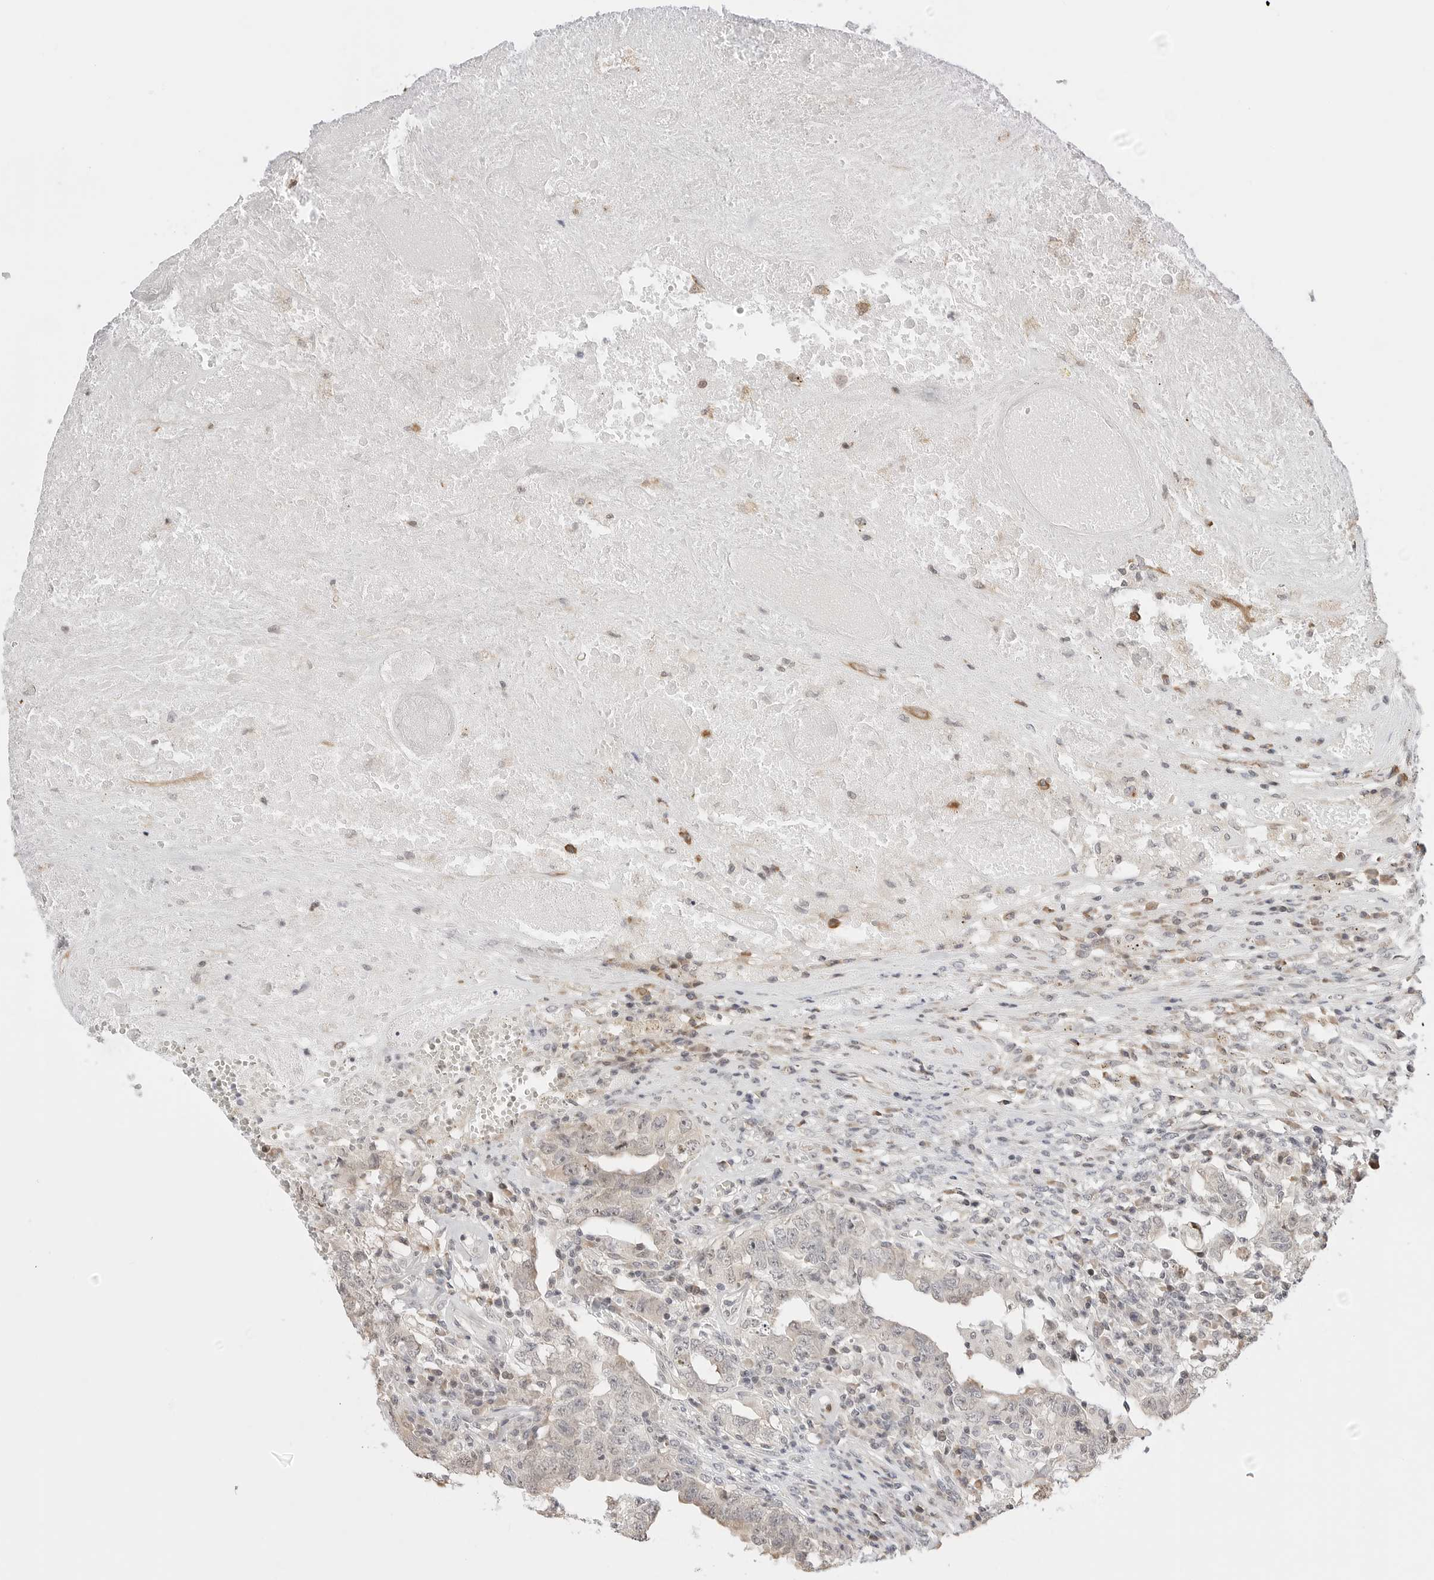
{"staining": {"intensity": "negative", "quantity": "none", "location": "none"}, "tissue": "testis cancer", "cell_type": "Tumor cells", "image_type": "cancer", "snomed": [{"axis": "morphology", "description": "Carcinoma, Embryonal, NOS"}, {"axis": "topography", "description": "Testis"}], "caption": "The immunohistochemistry (IHC) image has no significant positivity in tumor cells of testis embryonal carcinoma tissue.", "gene": "FKBP14", "patient": {"sex": "male", "age": 26}}